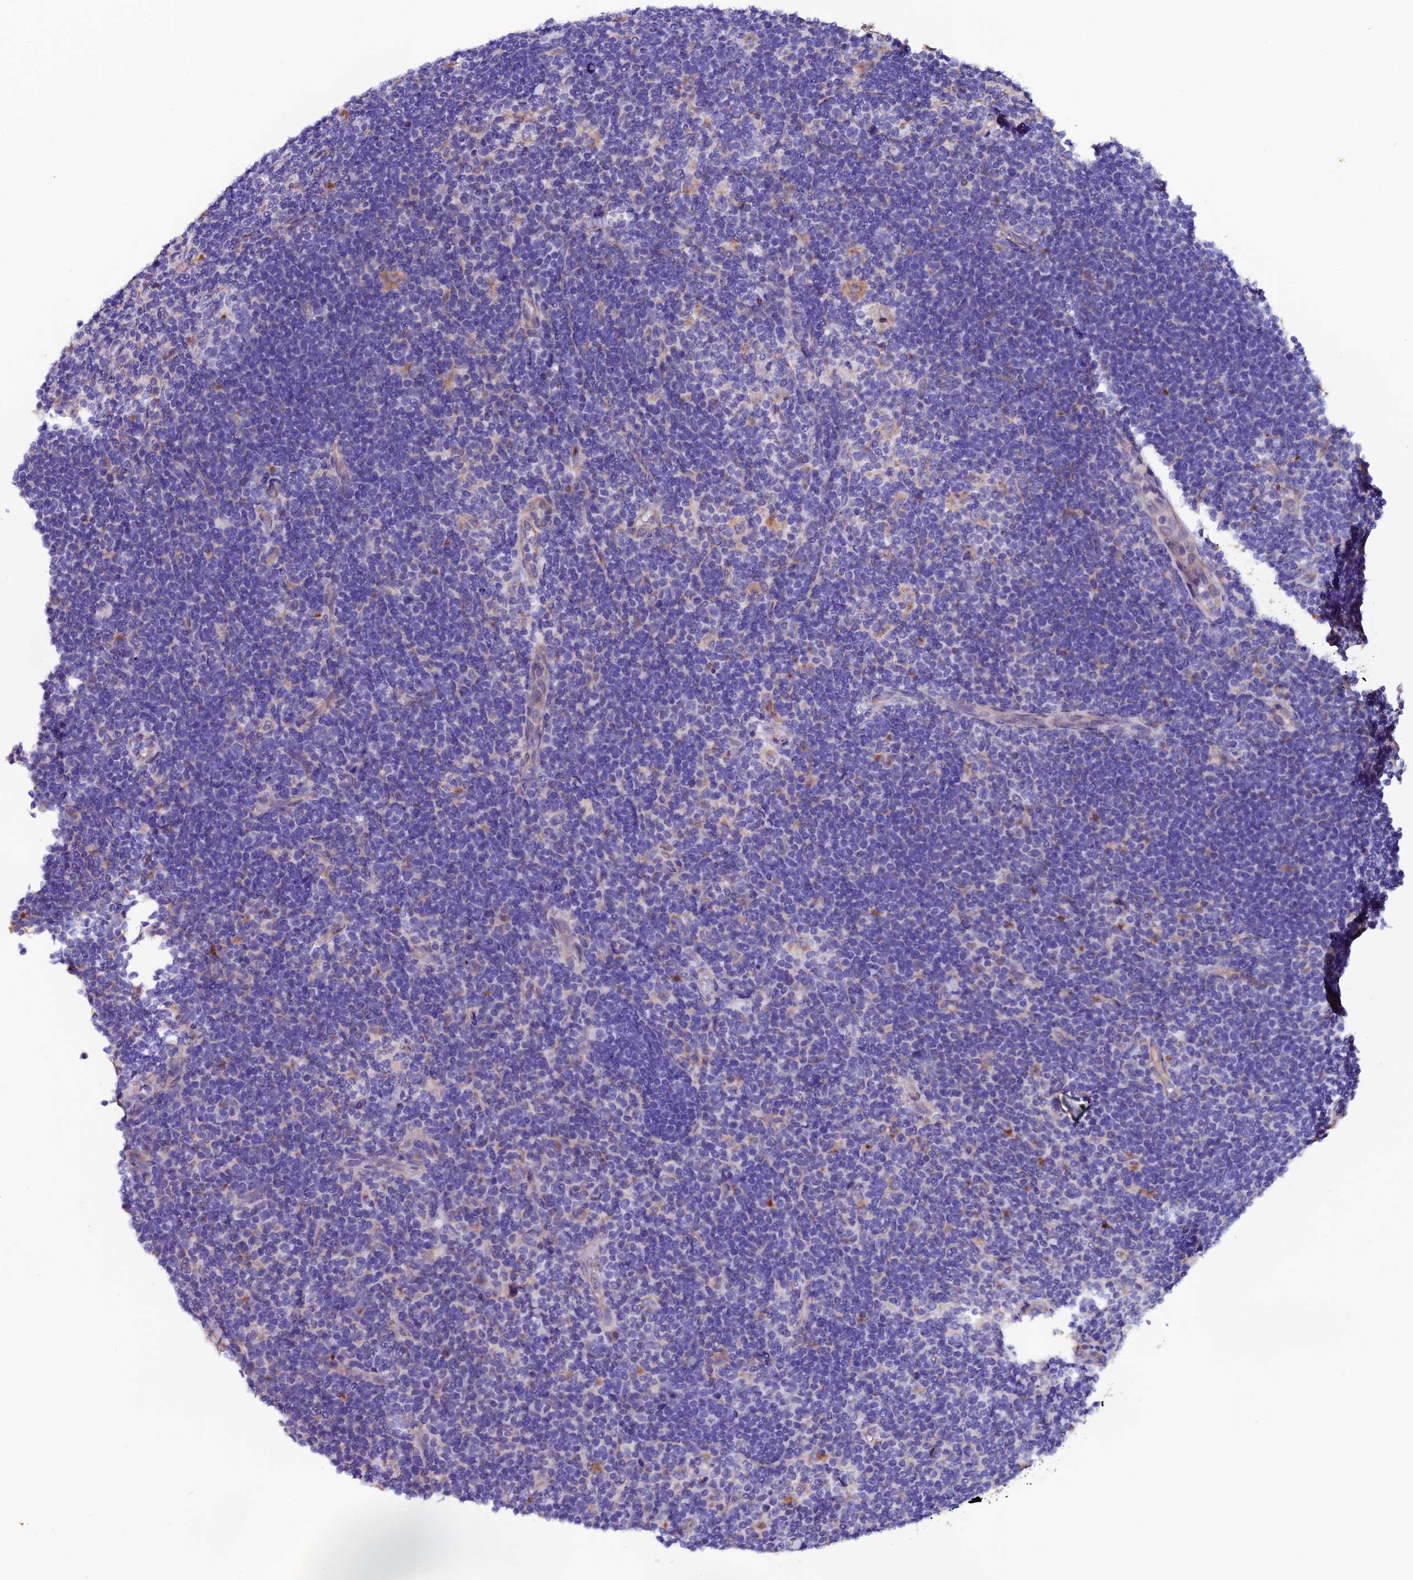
{"staining": {"intensity": "negative", "quantity": "none", "location": "none"}, "tissue": "lymphoma", "cell_type": "Tumor cells", "image_type": "cancer", "snomed": [{"axis": "morphology", "description": "Hodgkin's disease, NOS"}, {"axis": "topography", "description": "Lymph node"}], "caption": "Immunohistochemical staining of lymphoma reveals no significant expression in tumor cells.", "gene": "CLN5", "patient": {"sex": "female", "age": 57}}